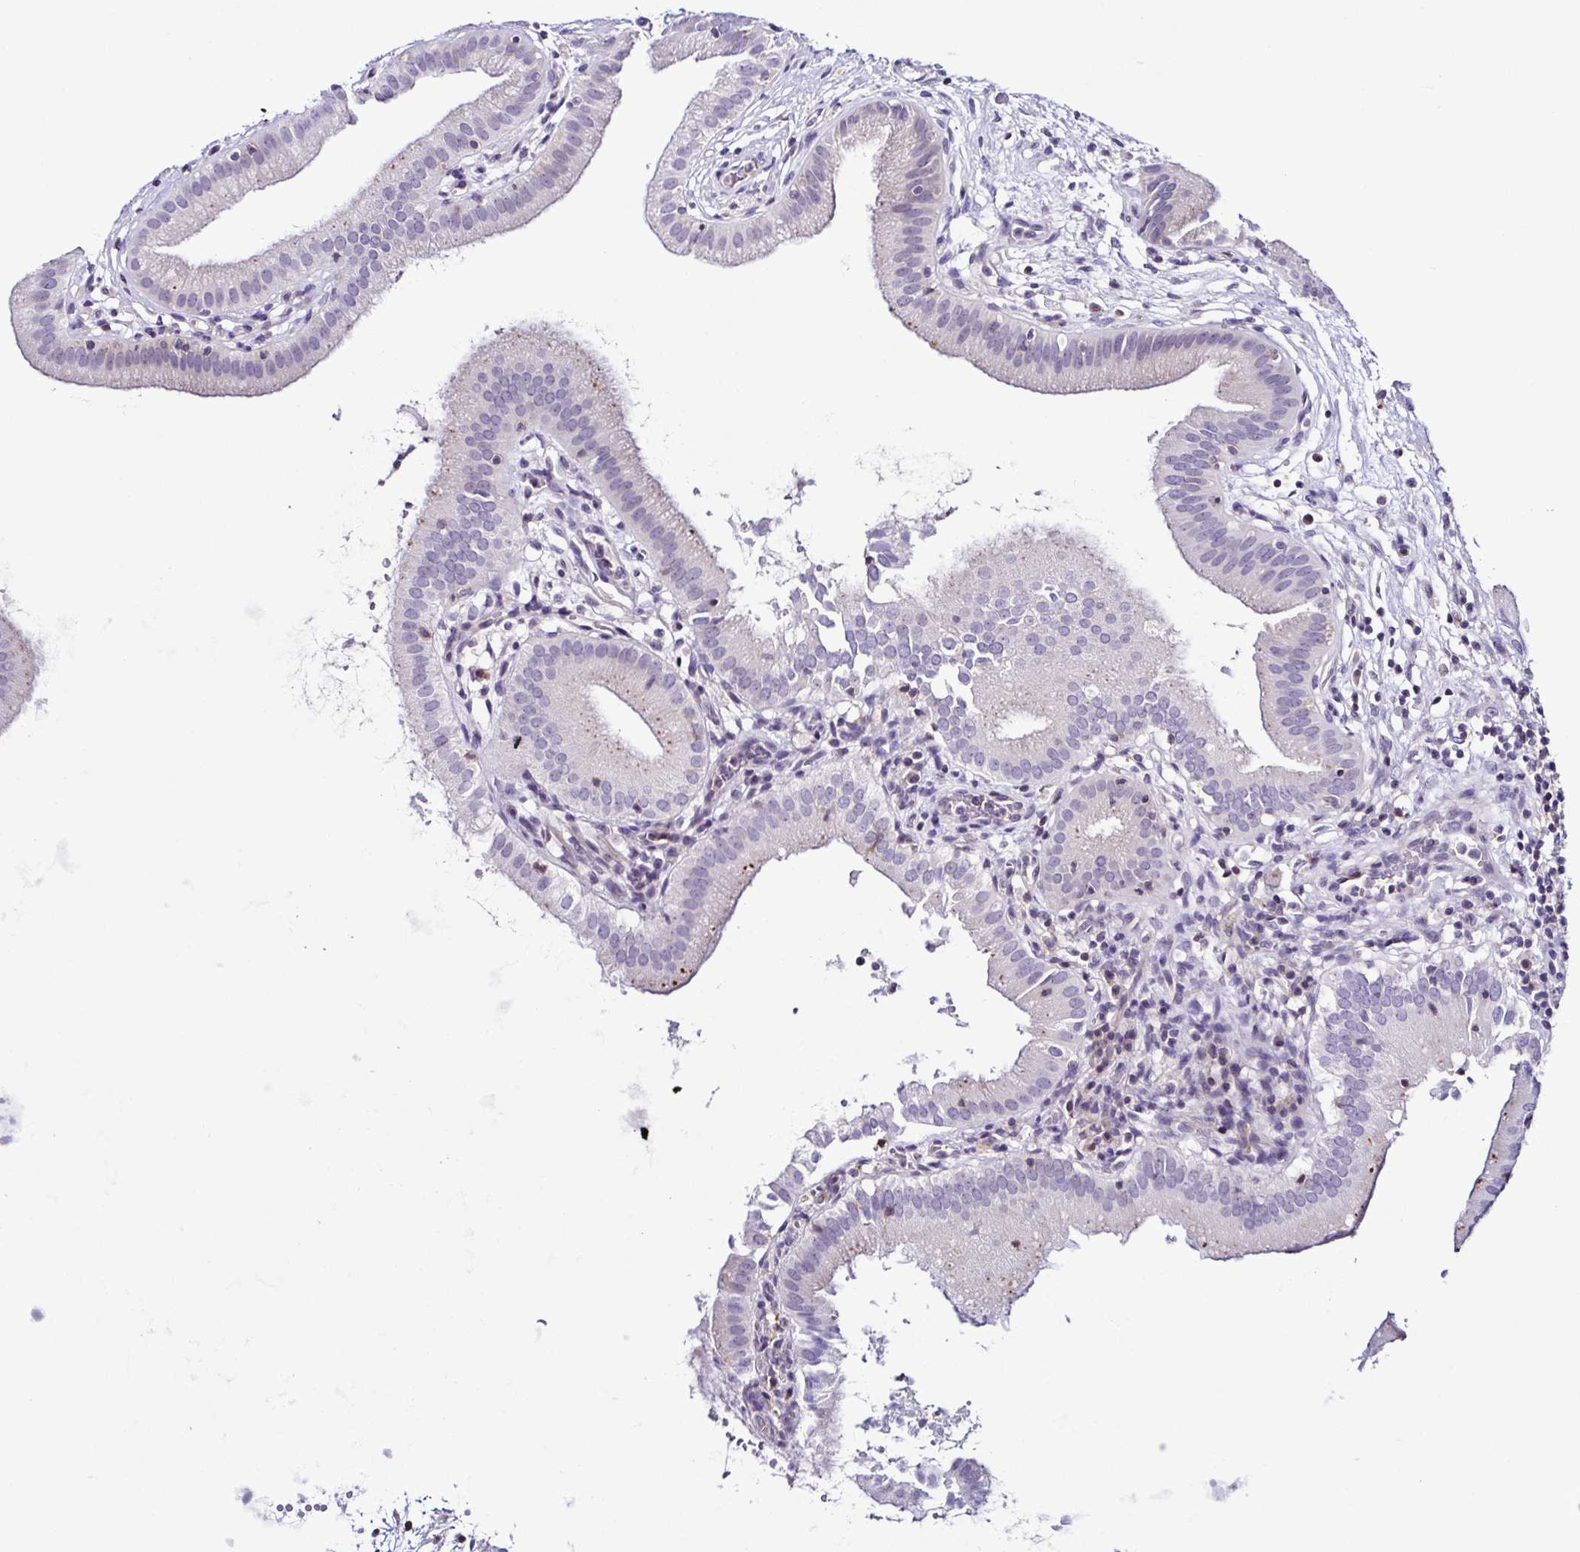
{"staining": {"intensity": "negative", "quantity": "none", "location": "none"}, "tissue": "gallbladder", "cell_type": "Glandular cells", "image_type": "normal", "snomed": [{"axis": "morphology", "description": "Normal tissue, NOS"}, {"axis": "topography", "description": "Gallbladder"}], "caption": "The photomicrograph exhibits no staining of glandular cells in unremarkable gallbladder.", "gene": "TNNT2", "patient": {"sex": "female", "age": 65}}